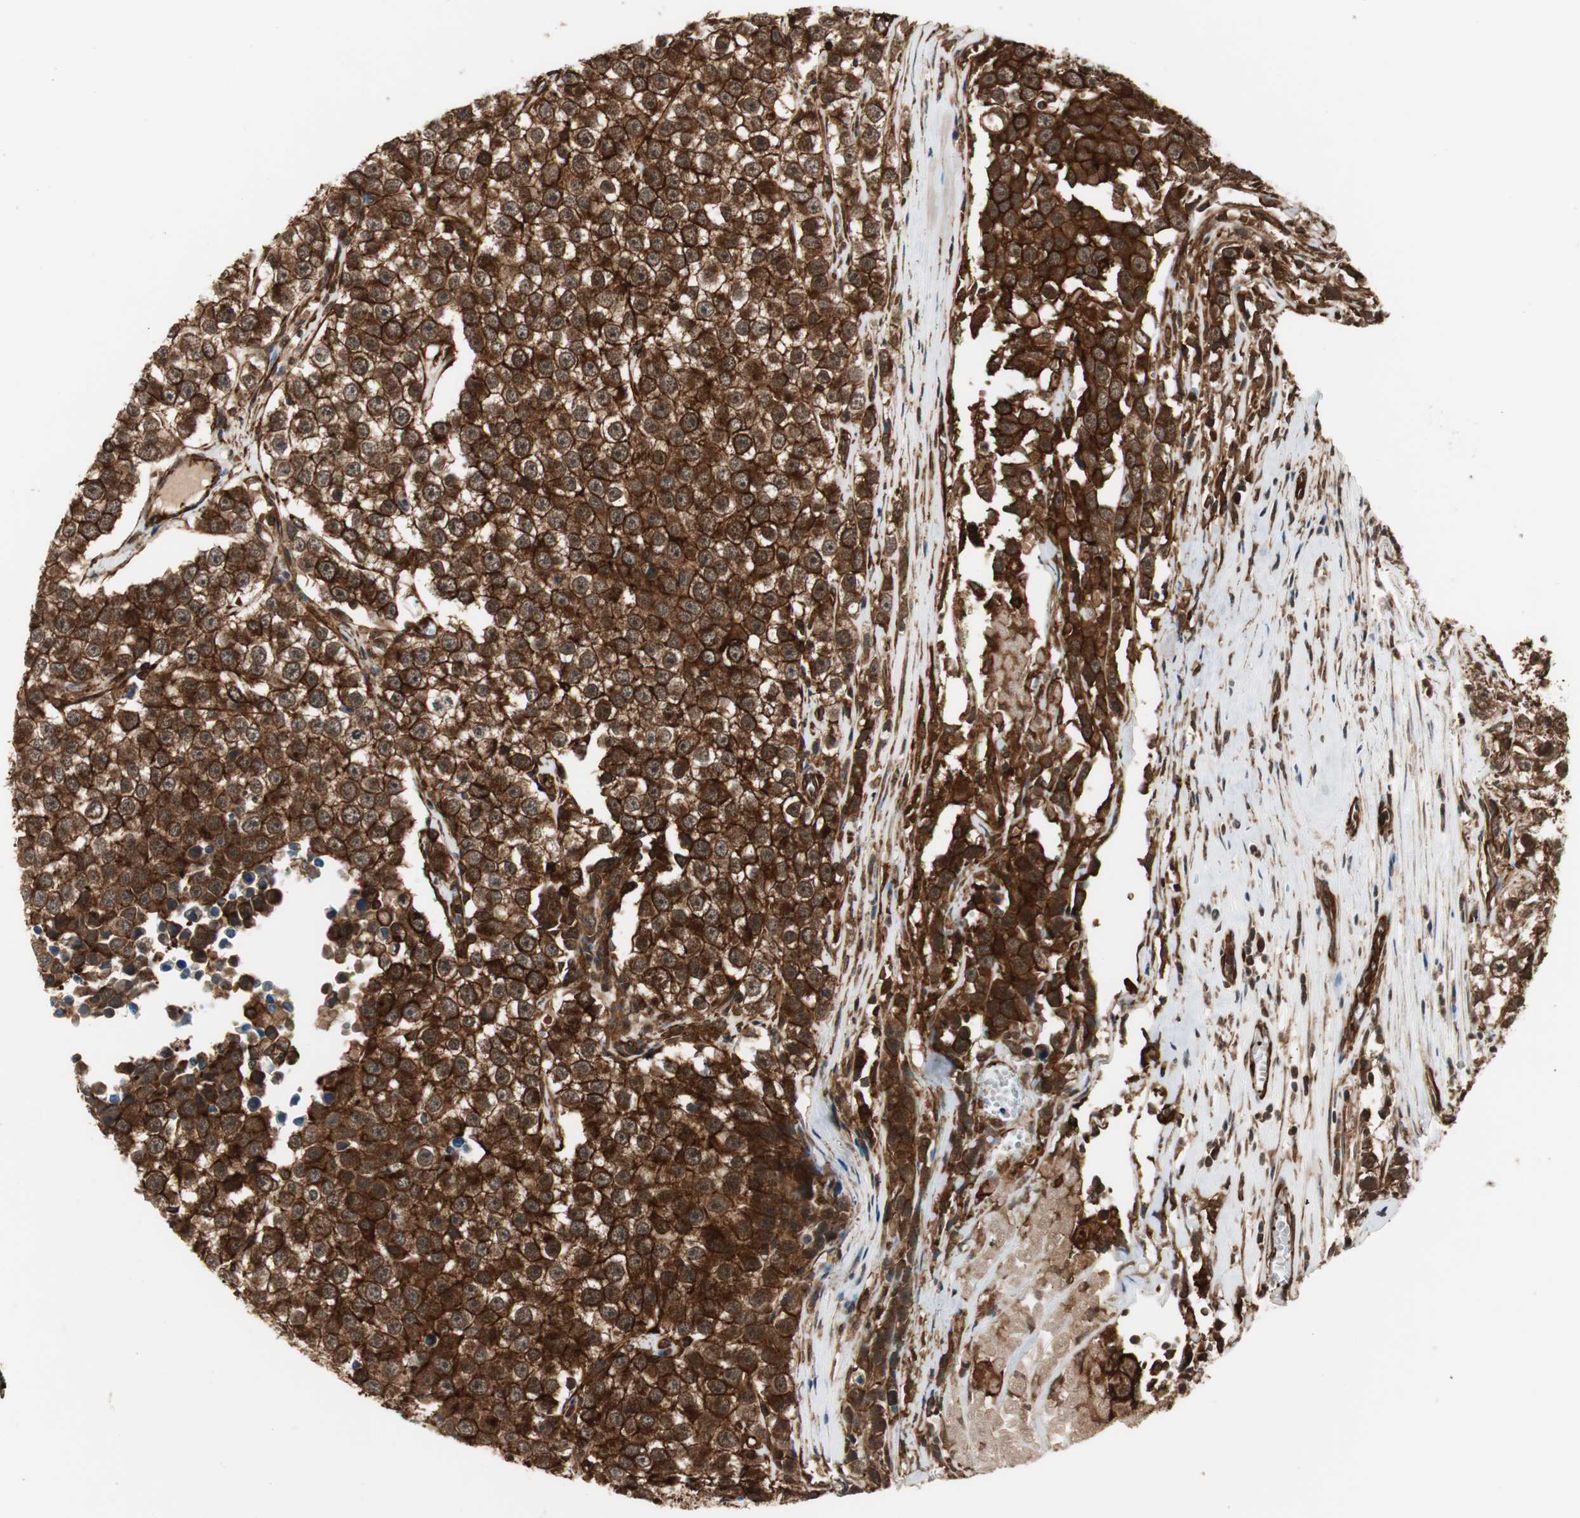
{"staining": {"intensity": "strong", "quantity": ">75%", "location": "cytoplasmic/membranous,nuclear"}, "tissue": "testis cancer", "cell_type": "Tumor cells", "image_type": "cancer", "snomed": [{"axis": "morphology", "description": "Seminoma, NOS"}, {"axis": "morphology", "description": "Carcinoma, Embryonal, NOS"}, {"axis": "topography", "description": "Testis"}], "caption": "This image shows IHC staining of human testis cancer, with high strong cytoplasmic/membranous and nuclear expression in approximately >75% of tumor cells.", "gene": "PTPN11", "patient": {"sex": "male", "age": 52}}